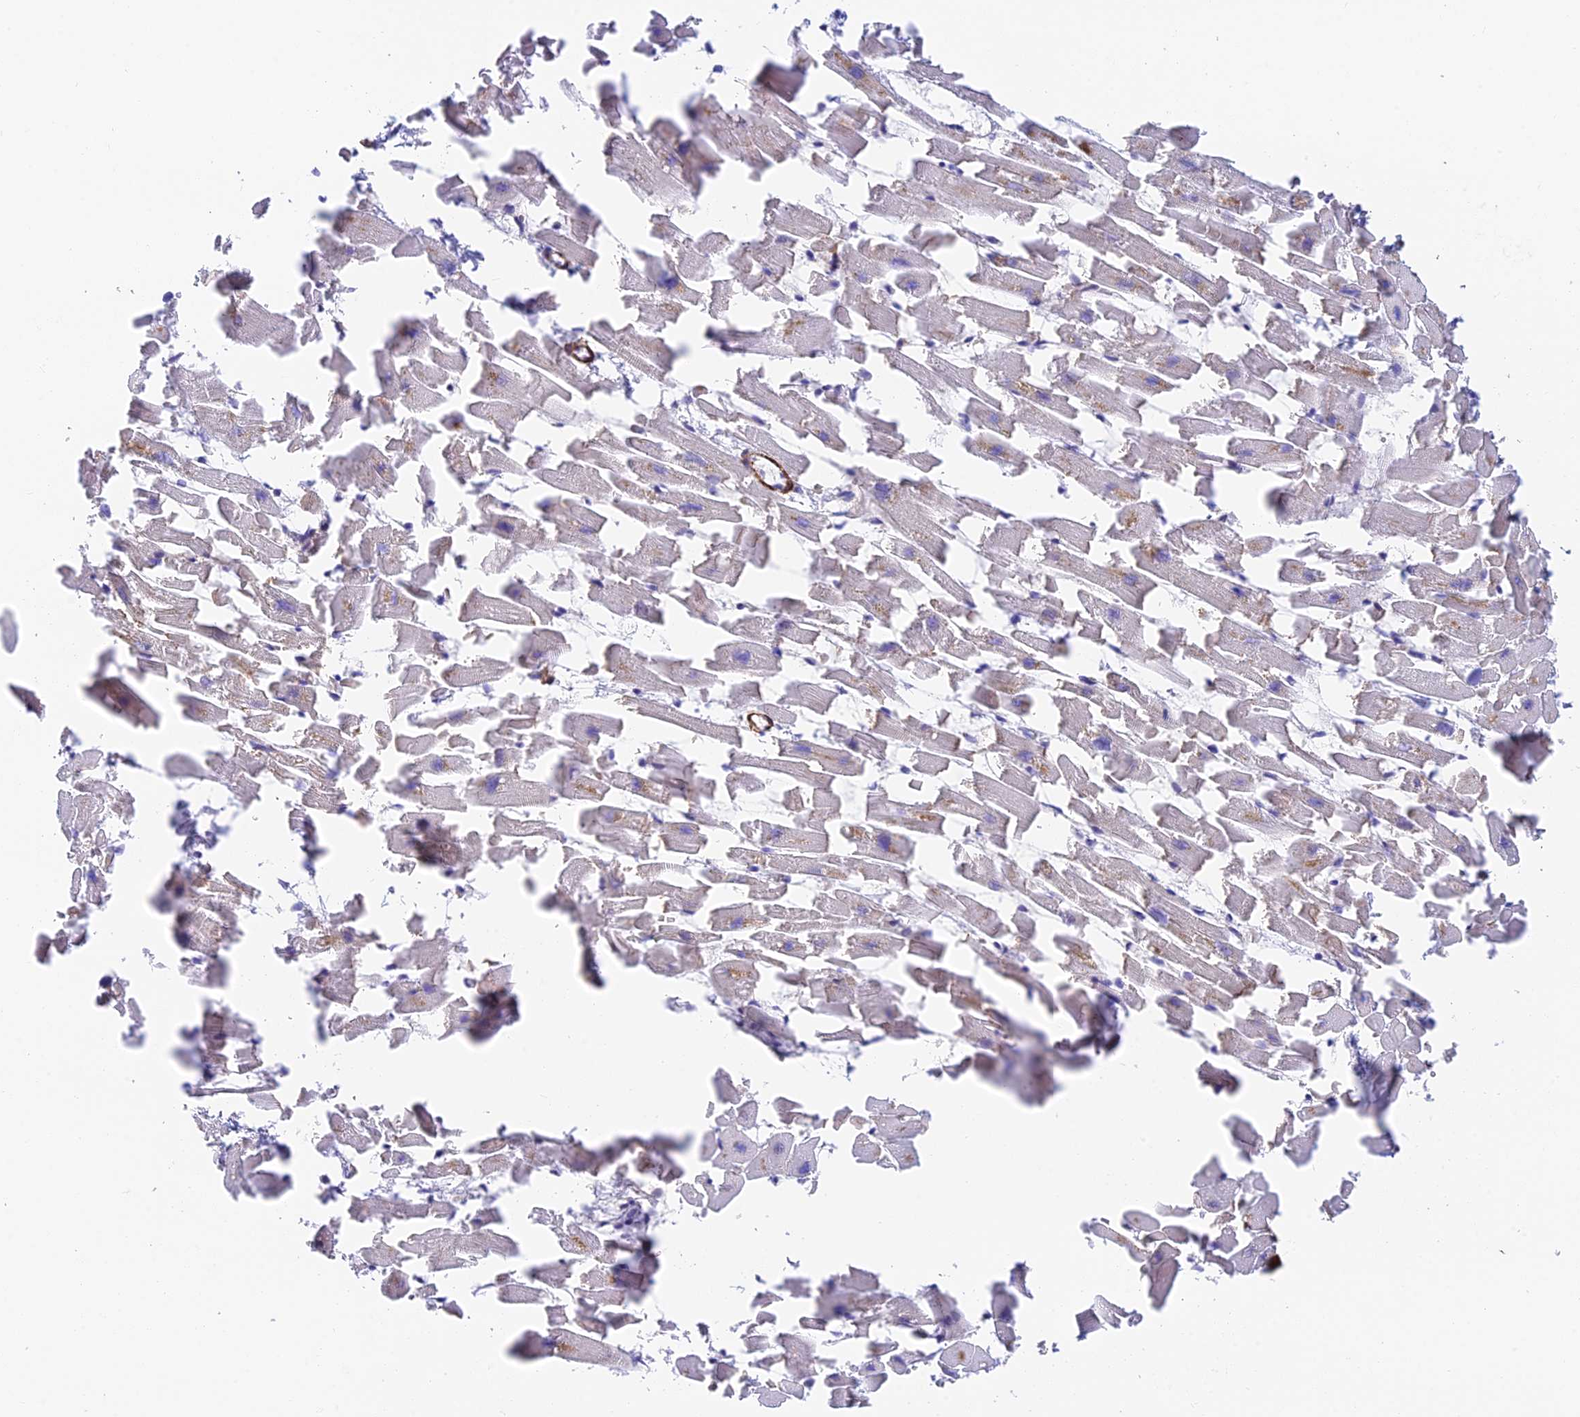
{"staining": {"intensity": "strong", "quantity": "25%-75%", "location": "cytoplasmic/membranous"}, "tissue": "heart muscle", "cell_type": "Cardiomyocytes", "image_type": "normal", "snomed": [{"axis": "morphology", "description": "Normal tissue, NOS"}, {"axis": "topography", "description": "Heart"}], "caption": "About 25%-75% of cardiomyocytes in unremarkable human heart muscle demonstrate strong cytoplasmic/membranous protein expression as visualized by brown immunohistochemical staining.", "gene": "ANKRD50", "patient": {"sex": "female", "age": 64}}